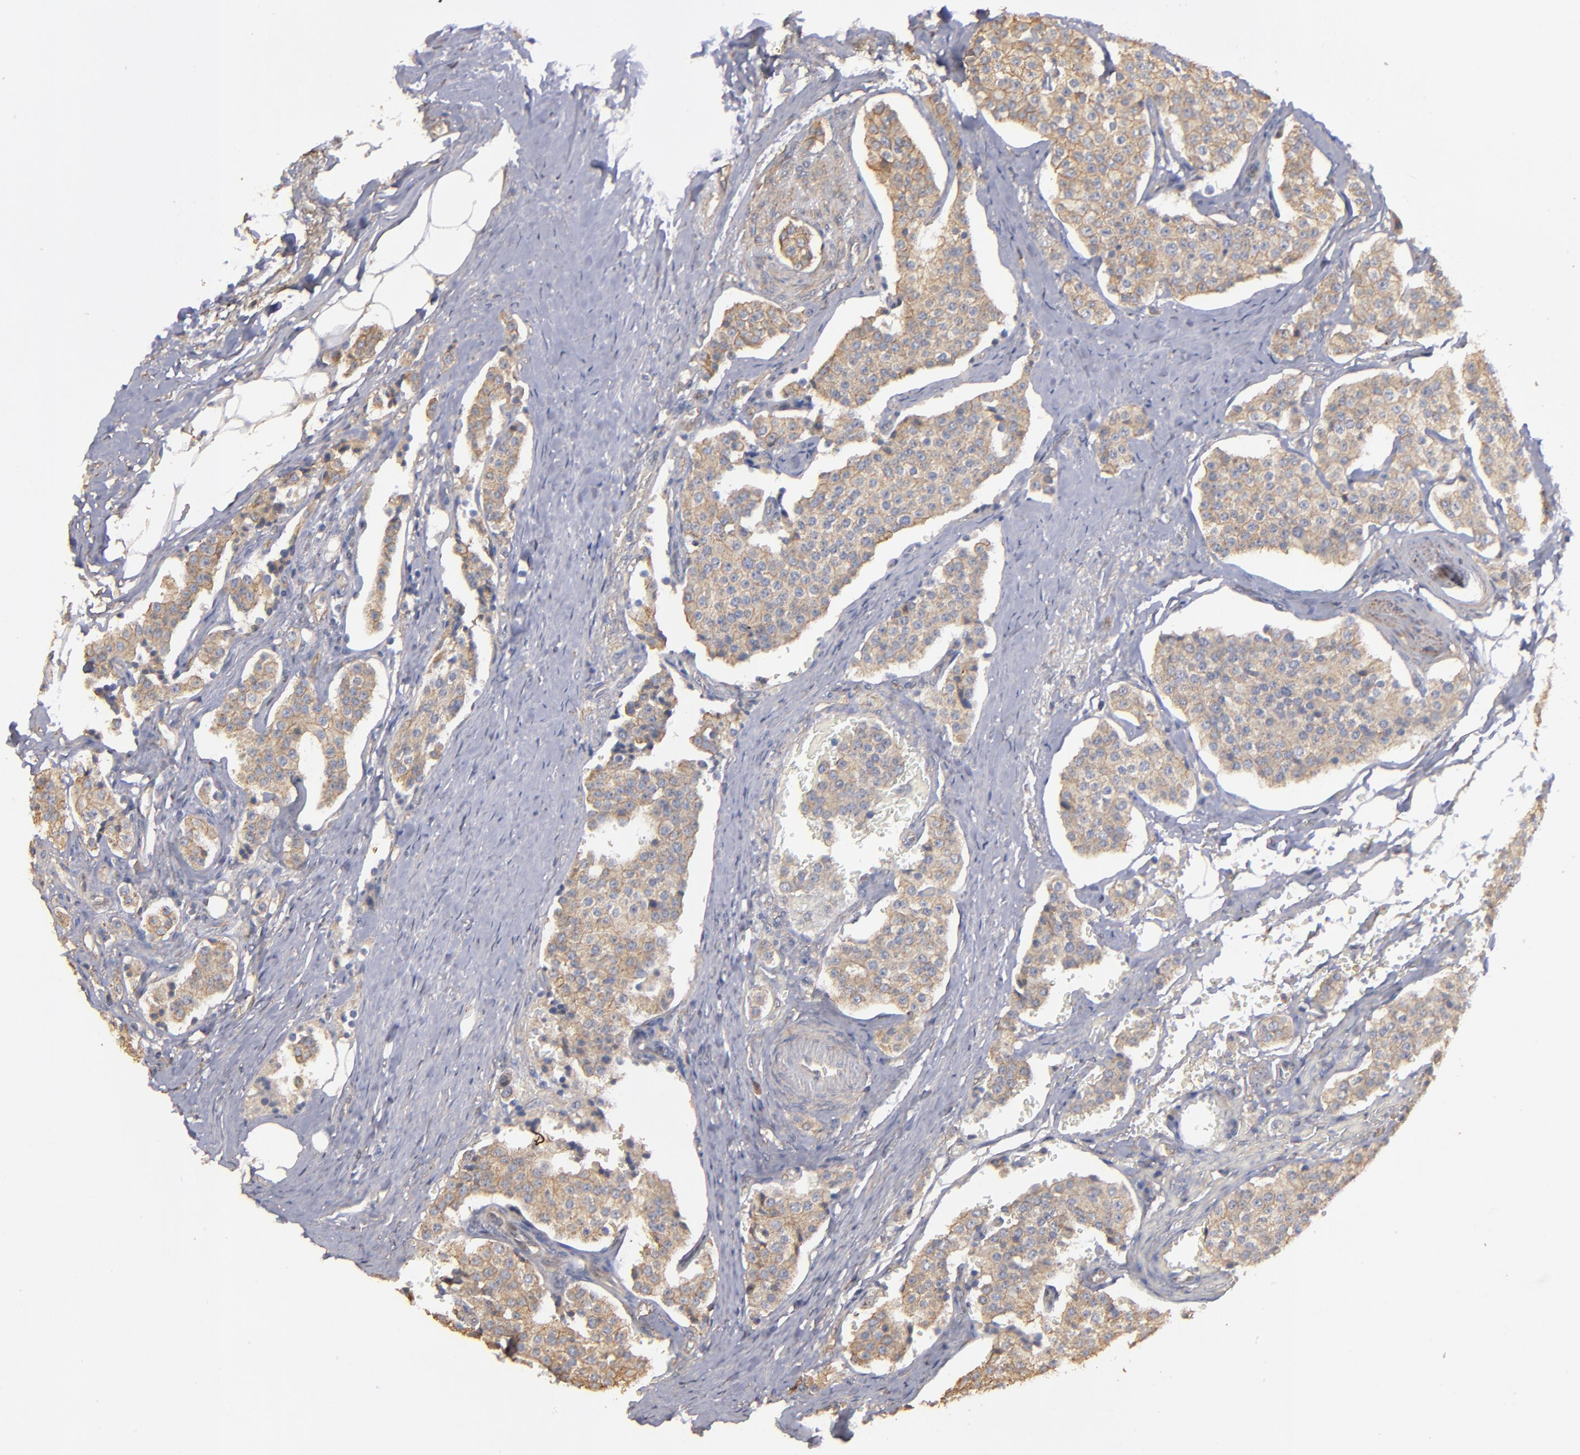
{"staining": {"intensity": "weak", "quantity": ">75%", "location": "cytoplasmic/membranous"}, "tissue": "carcinoid", "cell_type": "Tumor cells", "image_type": "cancer", "snomed": [{"axis": "morphology", "description": "Carcinoid, malignant, NOS"}, {"axis": "topography", "description": "Colon"}], "caption": "Malignant carcinoid stained for a protein demonstrates weak cytoplasmic/membranous positivity in tumor cells. The protein of interest is shown in brown color, while the nuclei are stained blue.", "gene": "DMD", "patient": {"sex": "female", "age": 61}}